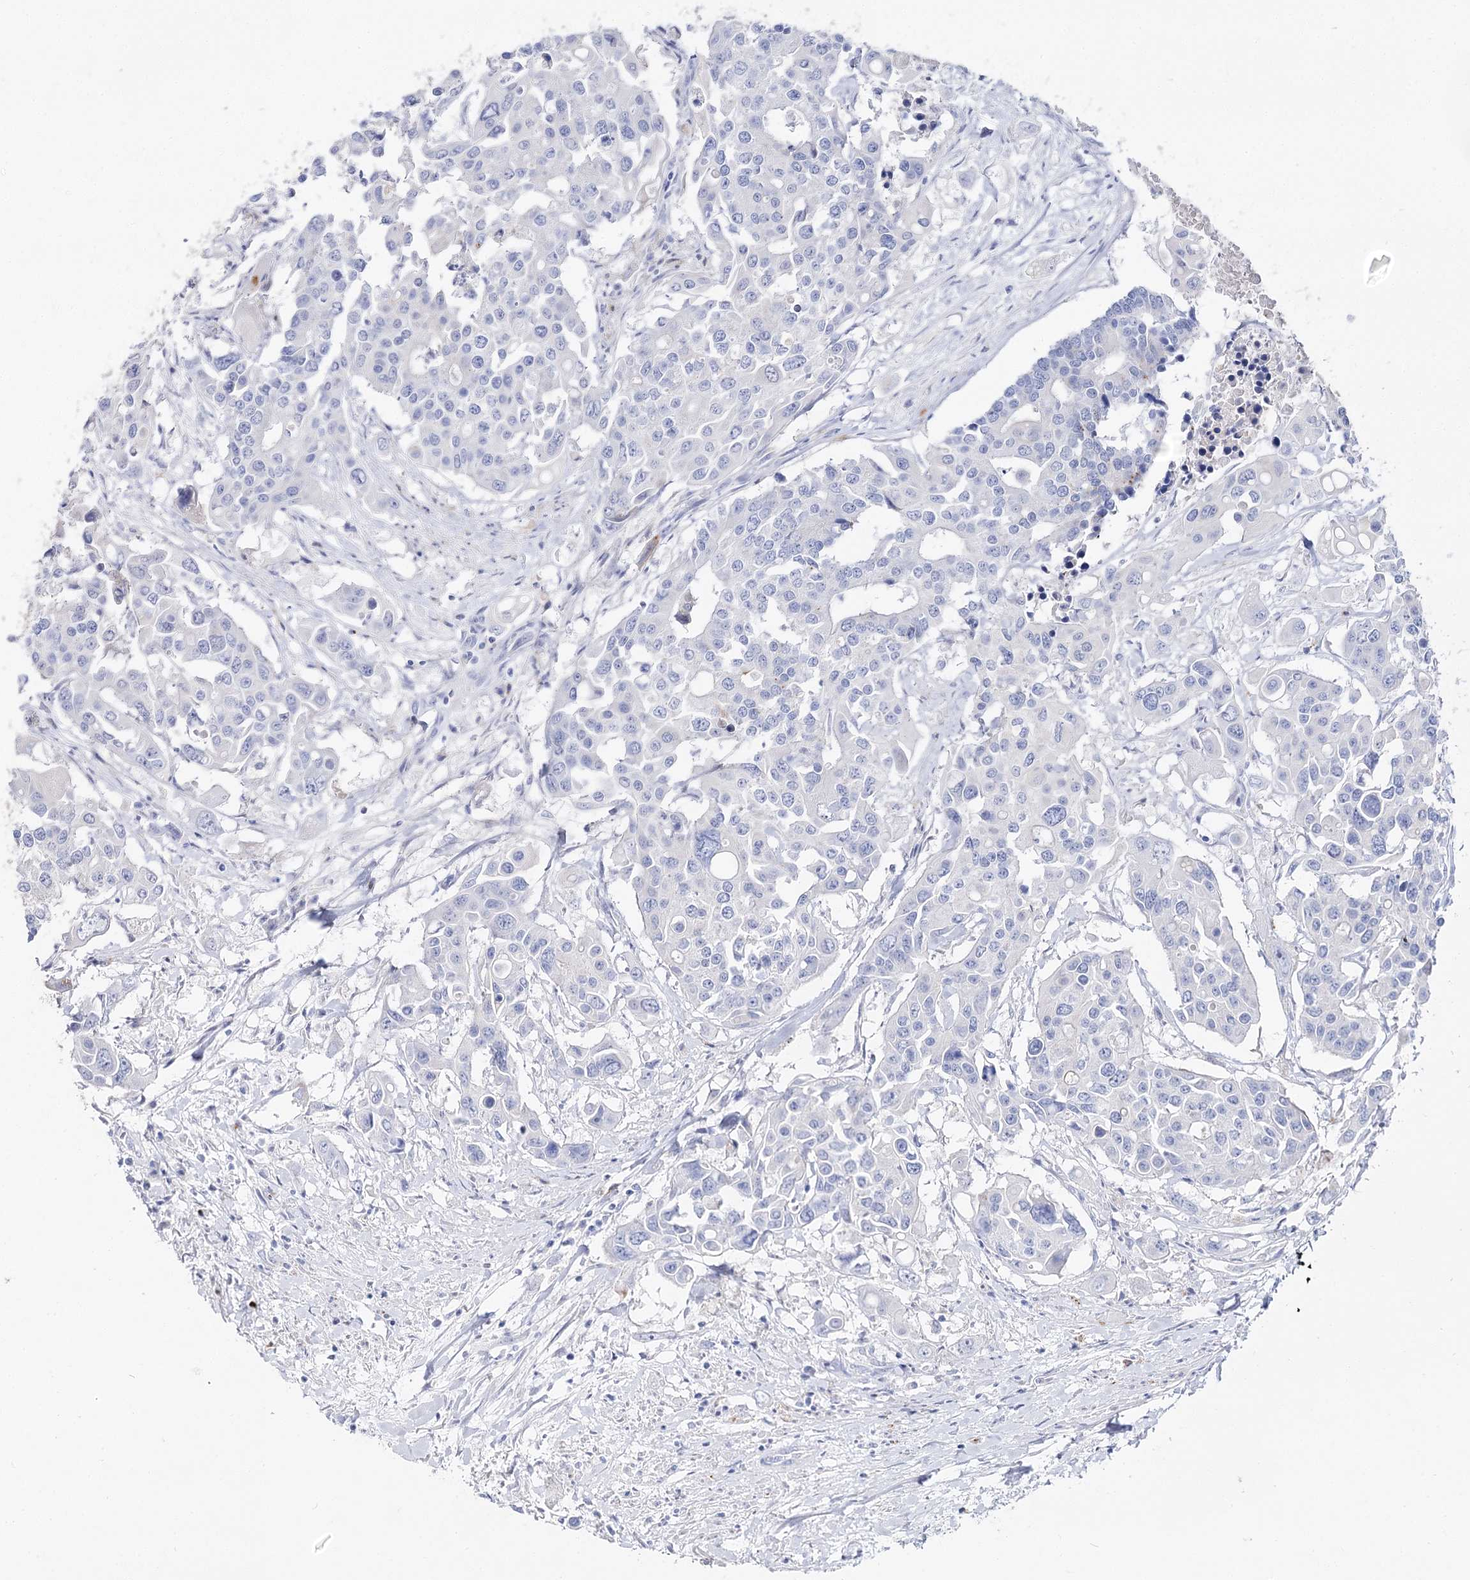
{"staining": {"intensity": "negative", "quantity": "none", "location": "none"}, "tissue": "colorectal cancer", "cell_type": "Tumor cells", "image_type": "cancer", "snomed": [{"axis": "morphology", "description": "Adenocarcinoma, NOS"}, {"axis": "topography", "description": "Colon"}], "caption": "High power microscopy image of an immunohistochemistry image of colorectal adenocarcinoma, revealing no significant expression in tumor cells. (DAB immunohistochemistry visualized using brightfield microscopy, high magnification).", "gene": "SLC3A1", "patient": {"sex": "male", "age": 77}}